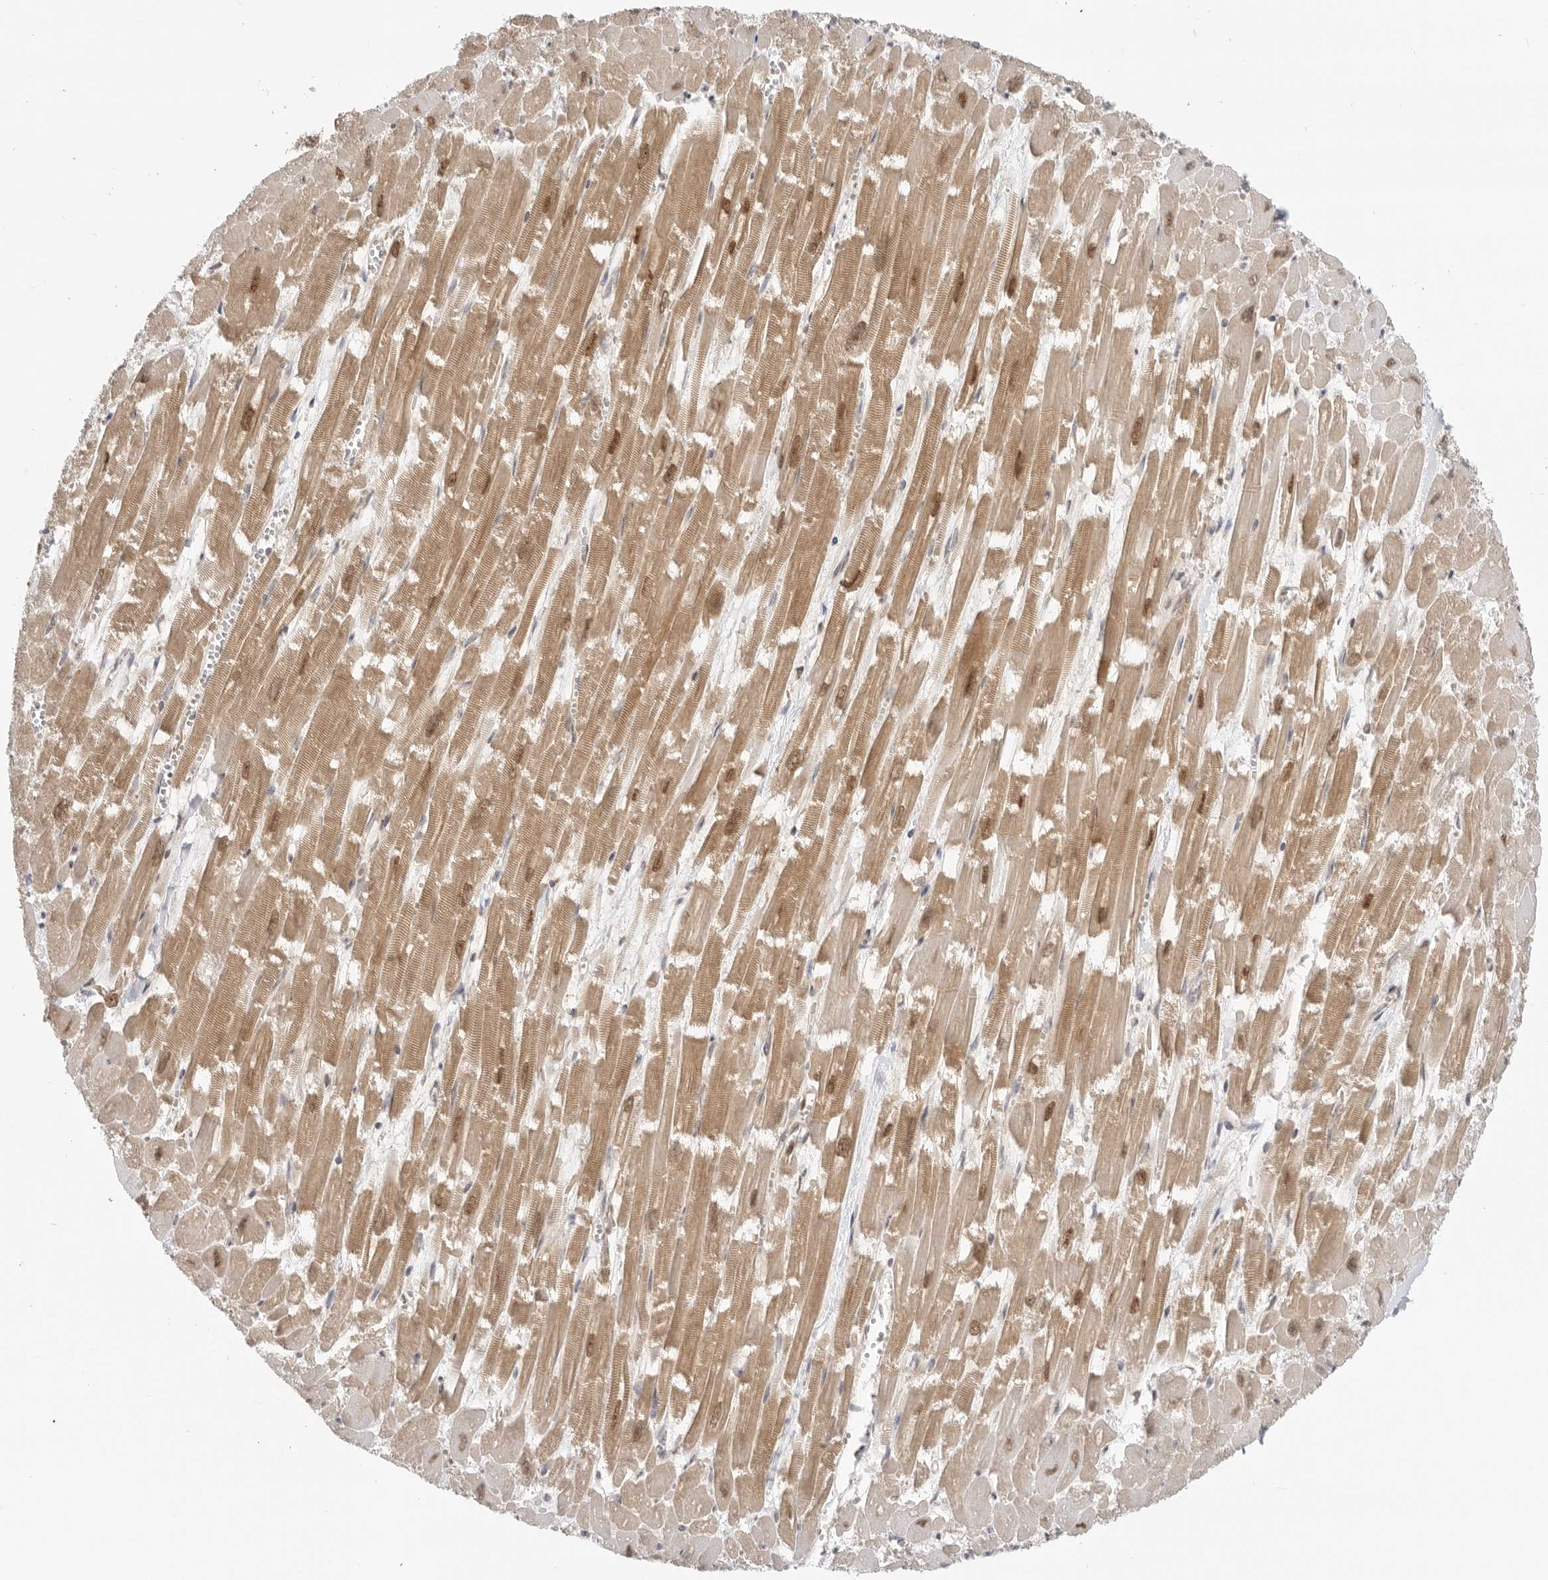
{"staining": {"intensity": "moderate", "quantity": ">75%", "location": "cytoplasmic/membranous,nuclear"}, "tissue": "heart muscle", "cell_type": "Cardiomyocytes", "image_type": "normal", "snomed": [{"axis": "morphology", "description": "Normal tissue, NOS"}, {"axis": "topography", "description": "Heart"}], "caption": "Immunohistochemical staining of unremarkable heart muscle reveals medium levels of moderate cytoplasmic/membranous,nuclear positivity in approximately >75% of cardiomyocytes.", "gene": "DCAF8", "patient": {"sex": "male", "age": 54}}